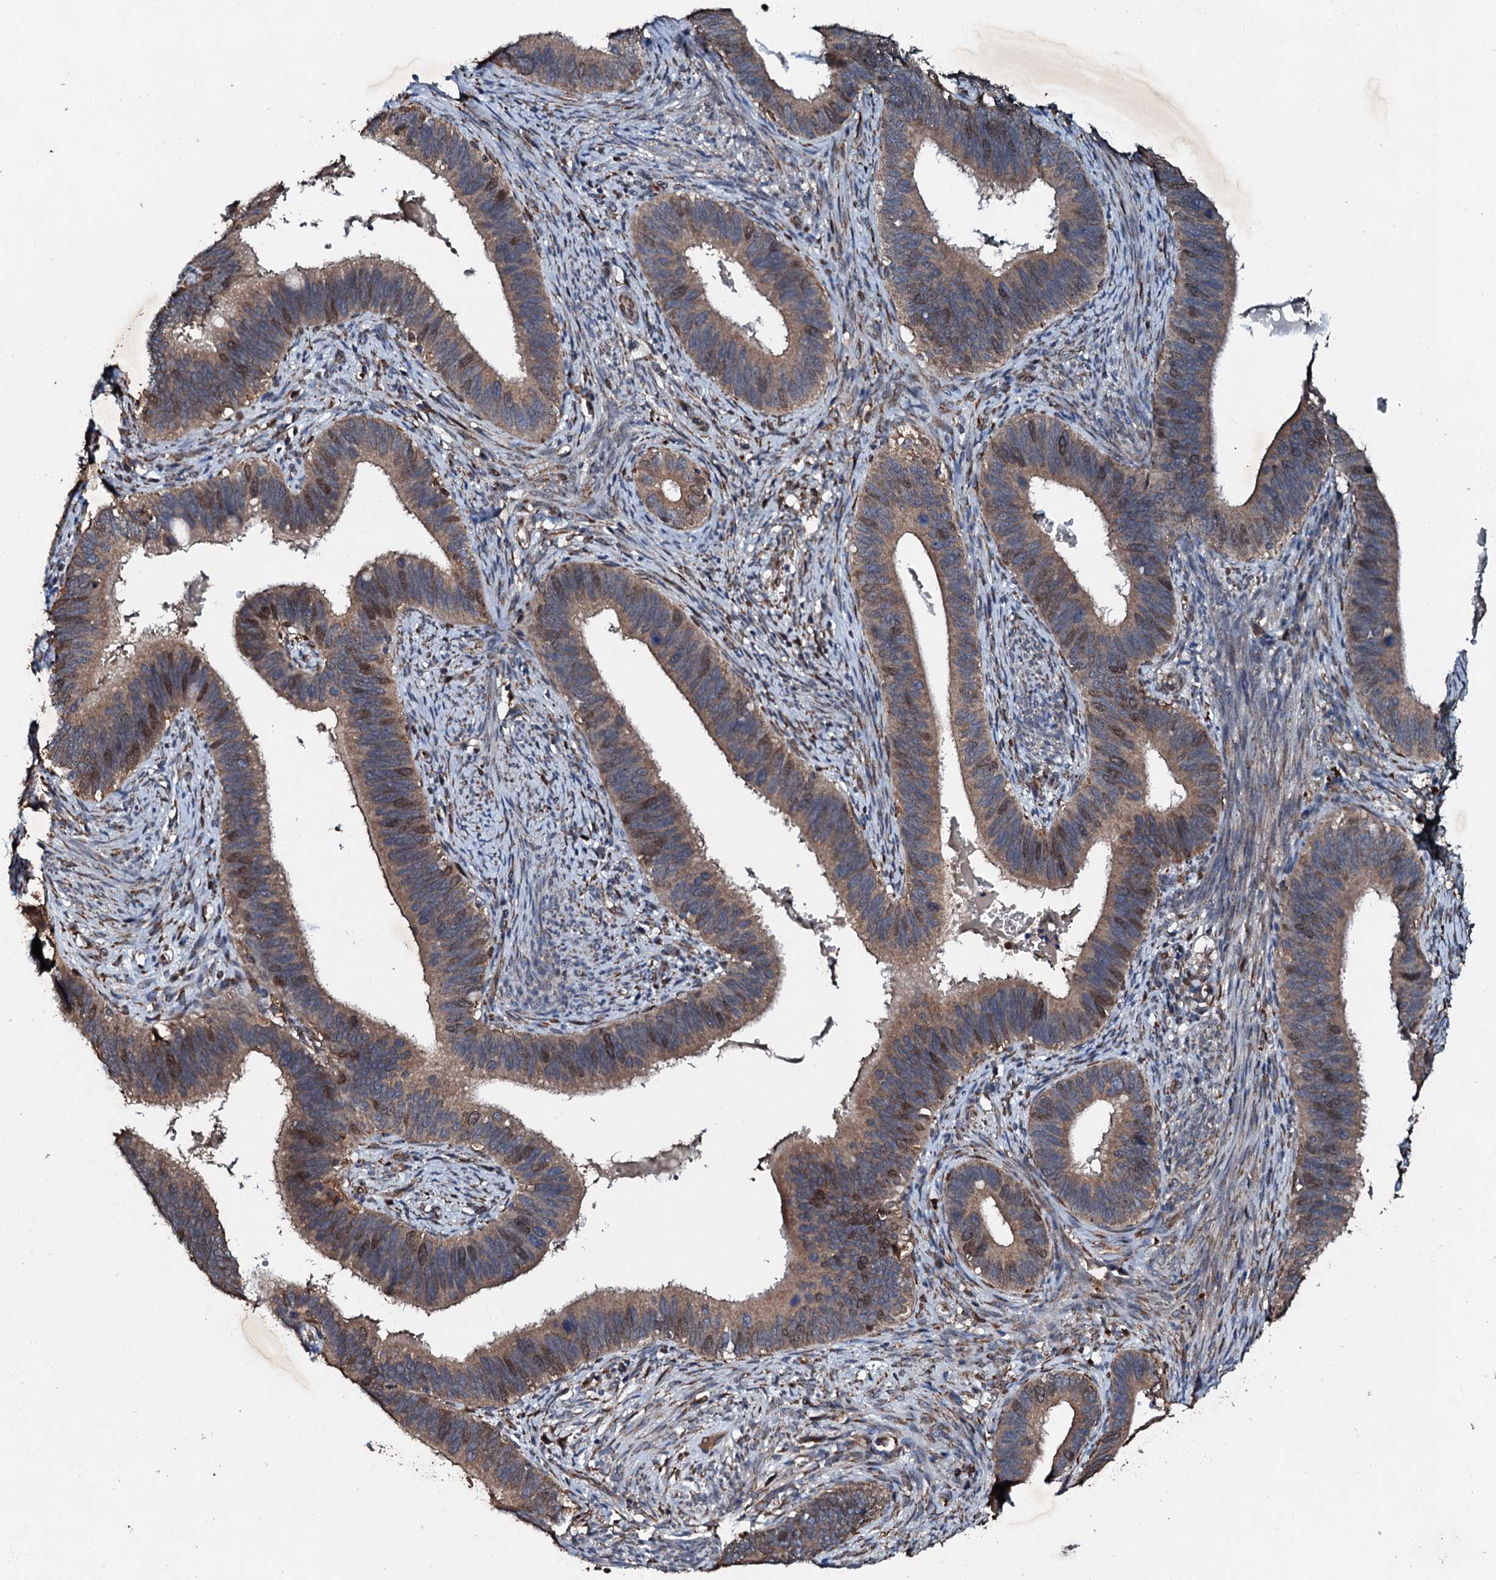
{"staining": {"intensity": "moderate", "quantity": ">75%", "location": "cytoplasmic/membranous,nuclear"}, "tissue": "cervical cancer", "cell_type": "Tumor cells", "image_type": "cancer", "snomed": [{"axis": "morphology", "description": "Adenocarcinoma, NOS"}, {"axis": "topography", "description": "Cervix"}], "caption": "Tumor cells reveal medium levels of moderate cytoplasmic/membranous and nuclear expression in about >75% of cells in cervical cancer. The staining was performed using DAB (3,3'-diaminobenzidine), with brown indicating positive protein expression. Nuclei are stained blue with hematoxylin.", "gene": "ADAMTS10", "patient": {"sex": "female", "age": 42}}